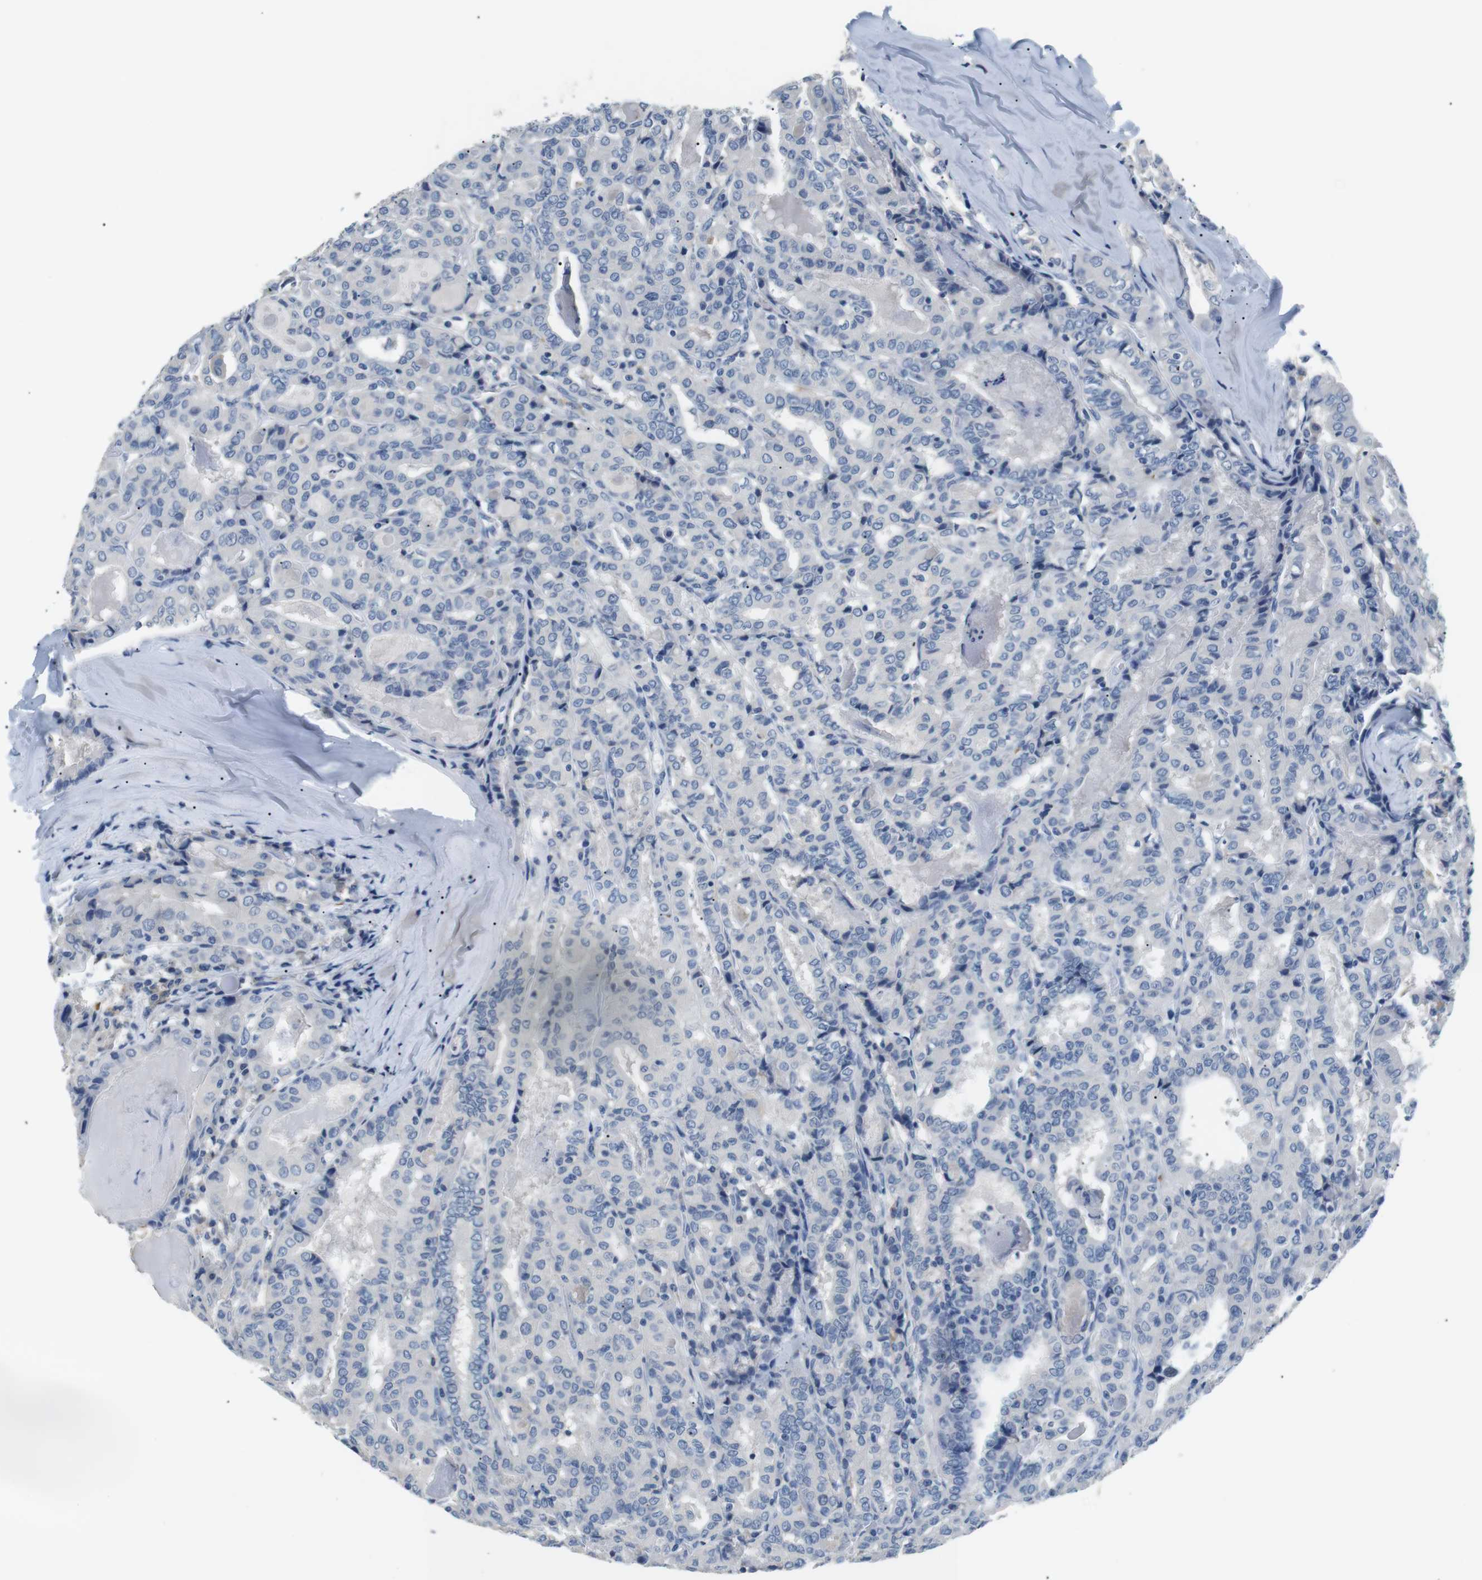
{"staining": {"intensity": "negative", "quantity": "none", "location": "none"}, "tissue": "thyroid cancer", "cell_type": "Tumor cells", "image_type": "cancer", "snomed": [{"axis": "morphology", "description": "Papillary adenocarcinoma, NOS"}, {"axis": "topography", "description": "Thyroid gland"}], "caption": "Immunohistochemistry of human thyroid cancer (papillary adenocarcinoma) demonstrates no expression in tumor cells.", "gene": "FCGRT", "patient": {"sex": "female", "age": 42}}